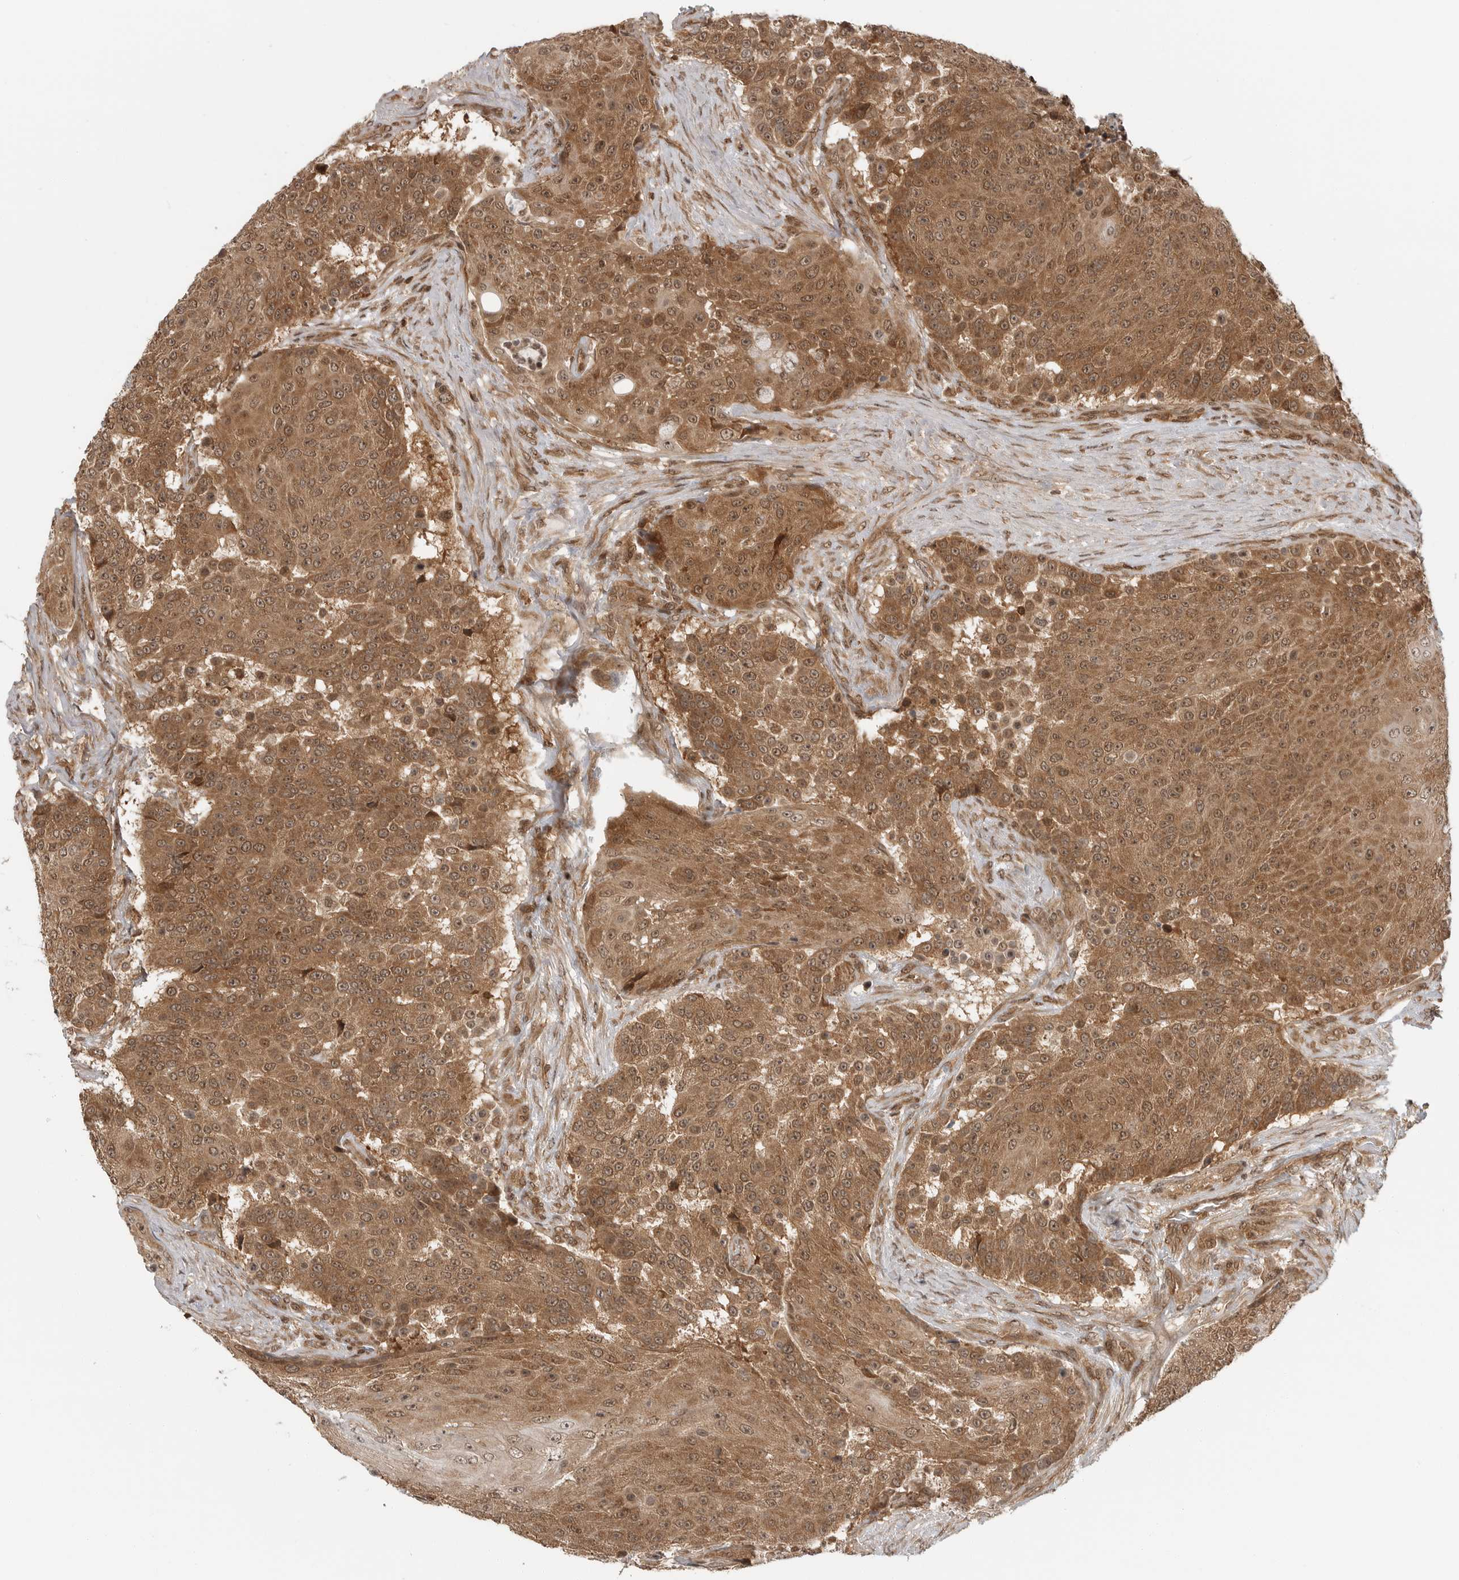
{"staining": {"intensity": "moderate", "quantity": ">75%", "location": "cytoplasmic/membranous,nuclear"}, "tissue": "urothelial cancer", "cell_type": "Tumor cells", "image_type": "cancer", "snomed": [{"axis": "morphology", "description": "Urothelial carcinoma, High grade"}, {"axis": "topography", "description": "Urinary bladder"}], "caption": "High-grade urothelial carcinoma stained with immunohistochemistry shows moderate cytoplasmic/membranous and nuclear expression in approximately >75% of tumor cells.", "gene": "SZRD1", "patient": {"sex": "female", "age": 63}}